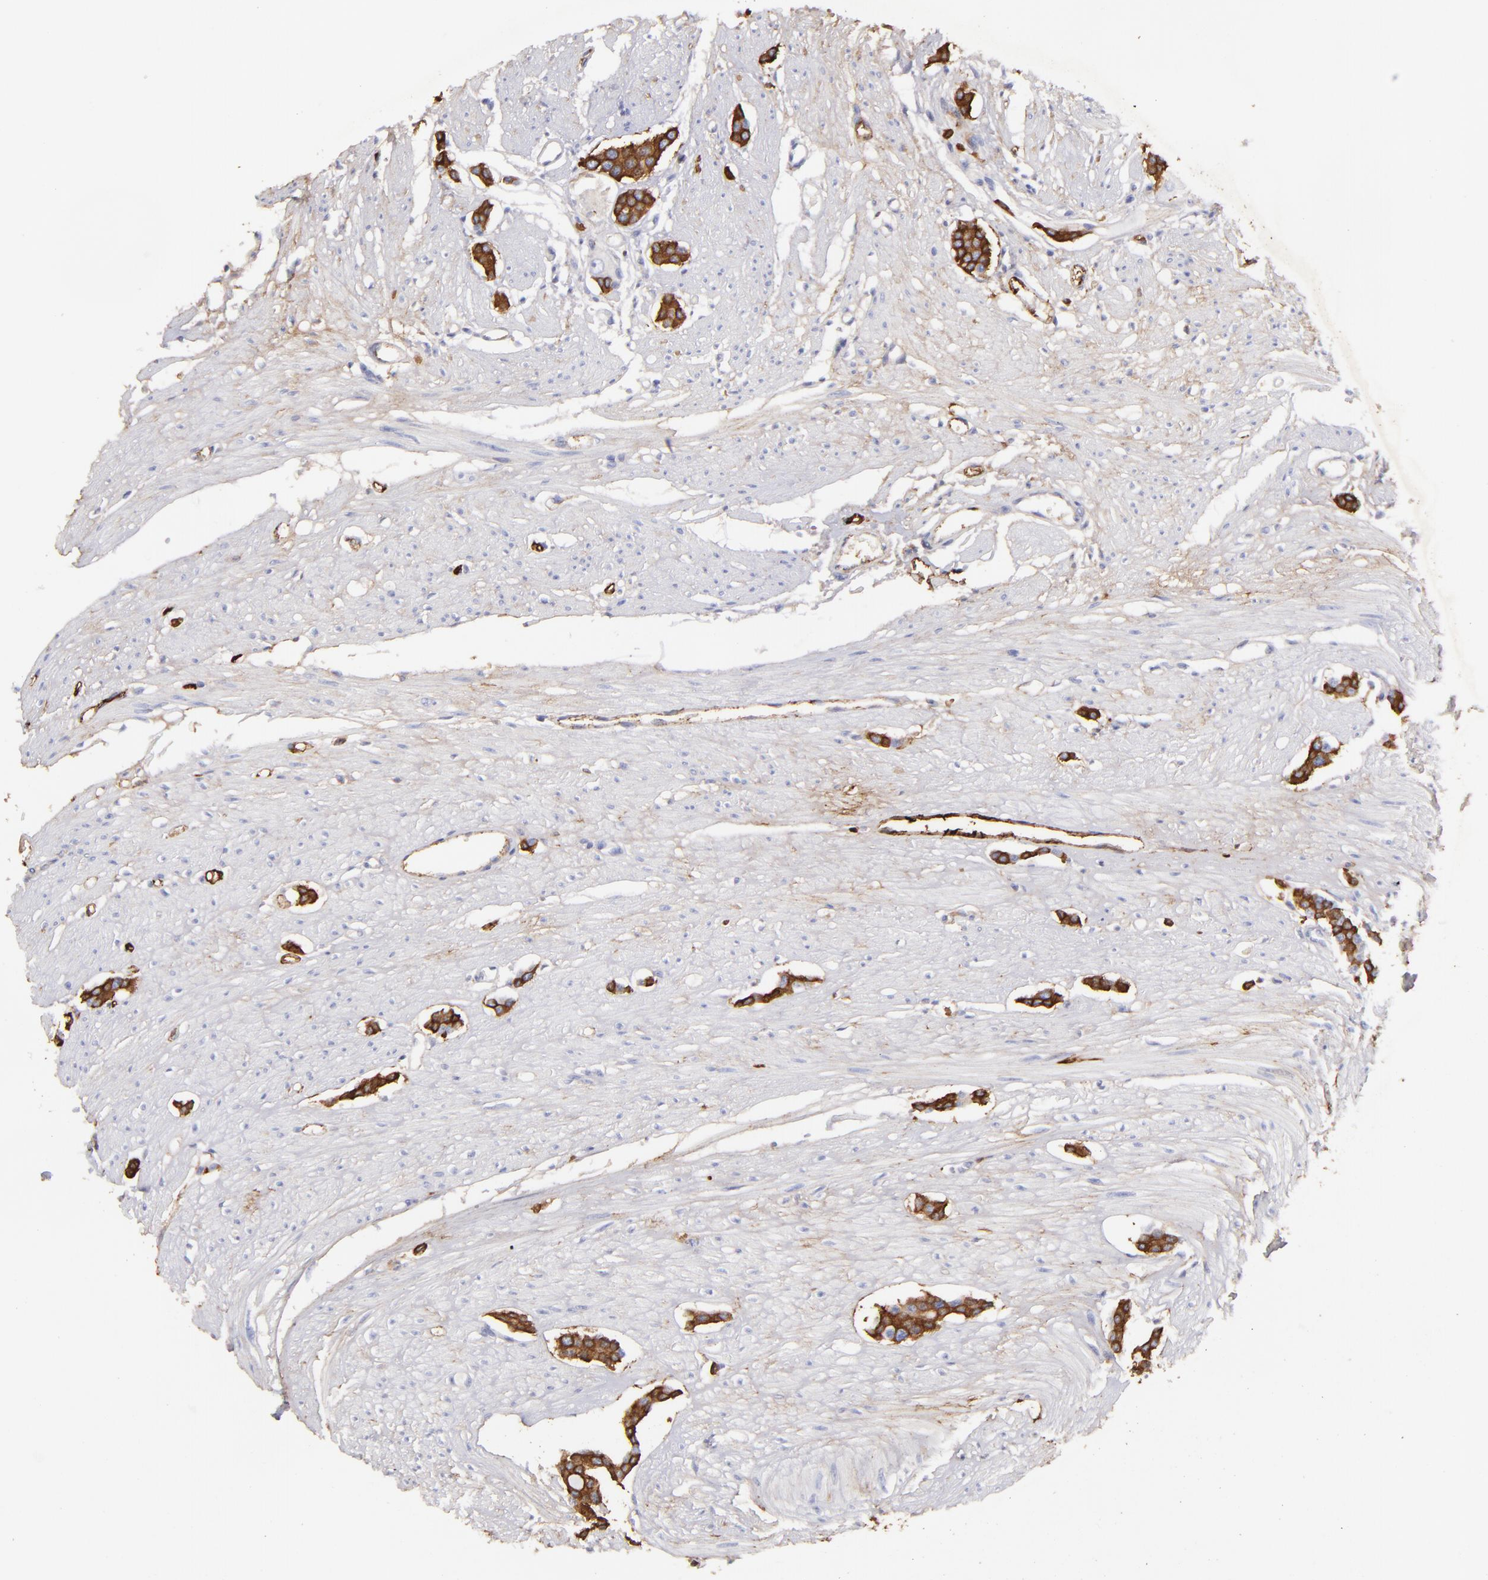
{"staining": {"intensity": "strong", "quantity": ">75%", "location": "cytoplasmic/membranous"}, "tissue": "carcinoid", "cell_type": "Tumor cells", "image_type": "cancer", "snomed": [{"axis": "morphology", "description": "Carcinoid, malignant, NOS"}, {"axis": "topography", "description": "Small intestine"}], "caption": "Tumor cells exhibit strong cytoplasmic/membranous expression in about >75% of cells in carcinoid. (Brightfield microscopy of DAB IHC at high magnification).", "gene": "FGB", "patient": {"sex": "male", "age": 60}}